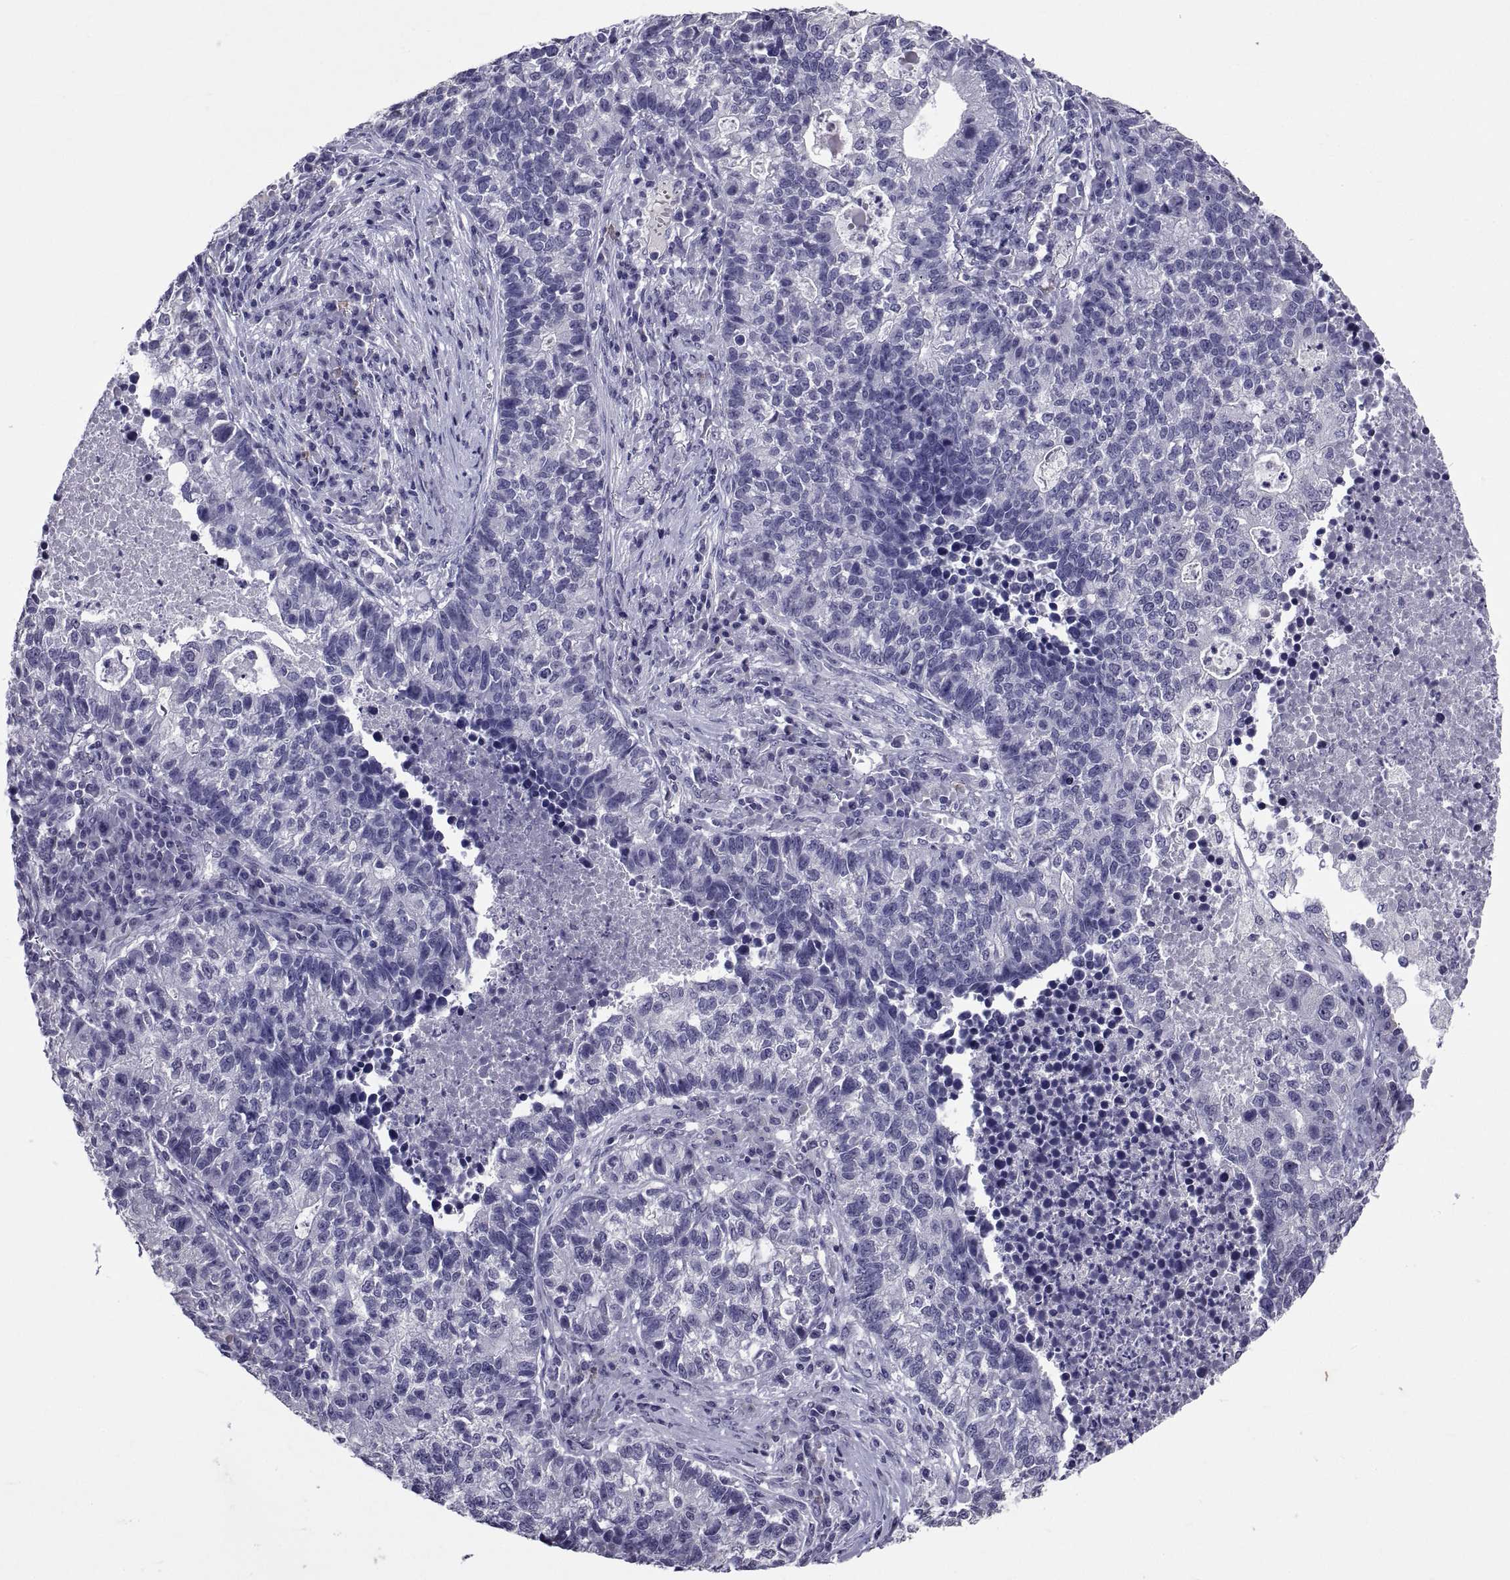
{"staining": {"intensity": "negative", "quantity": "none", "location": "none"}, "tissue": "lung cancer", "cell_type": "Tumor cells", "image_type": "cancer", "snomed": [{"axis": "morphology", "description": "Adenocarcinoma, NOS"}, {"axis": "topography", "description": "Lung"}], "caption": "Micrograph shows no significant protein staining in tumor cells of lung cancer. Nuclei are stained in blue.", "gene": "TGFBR3L", "patient": {"sex": "male", "age": 57}}